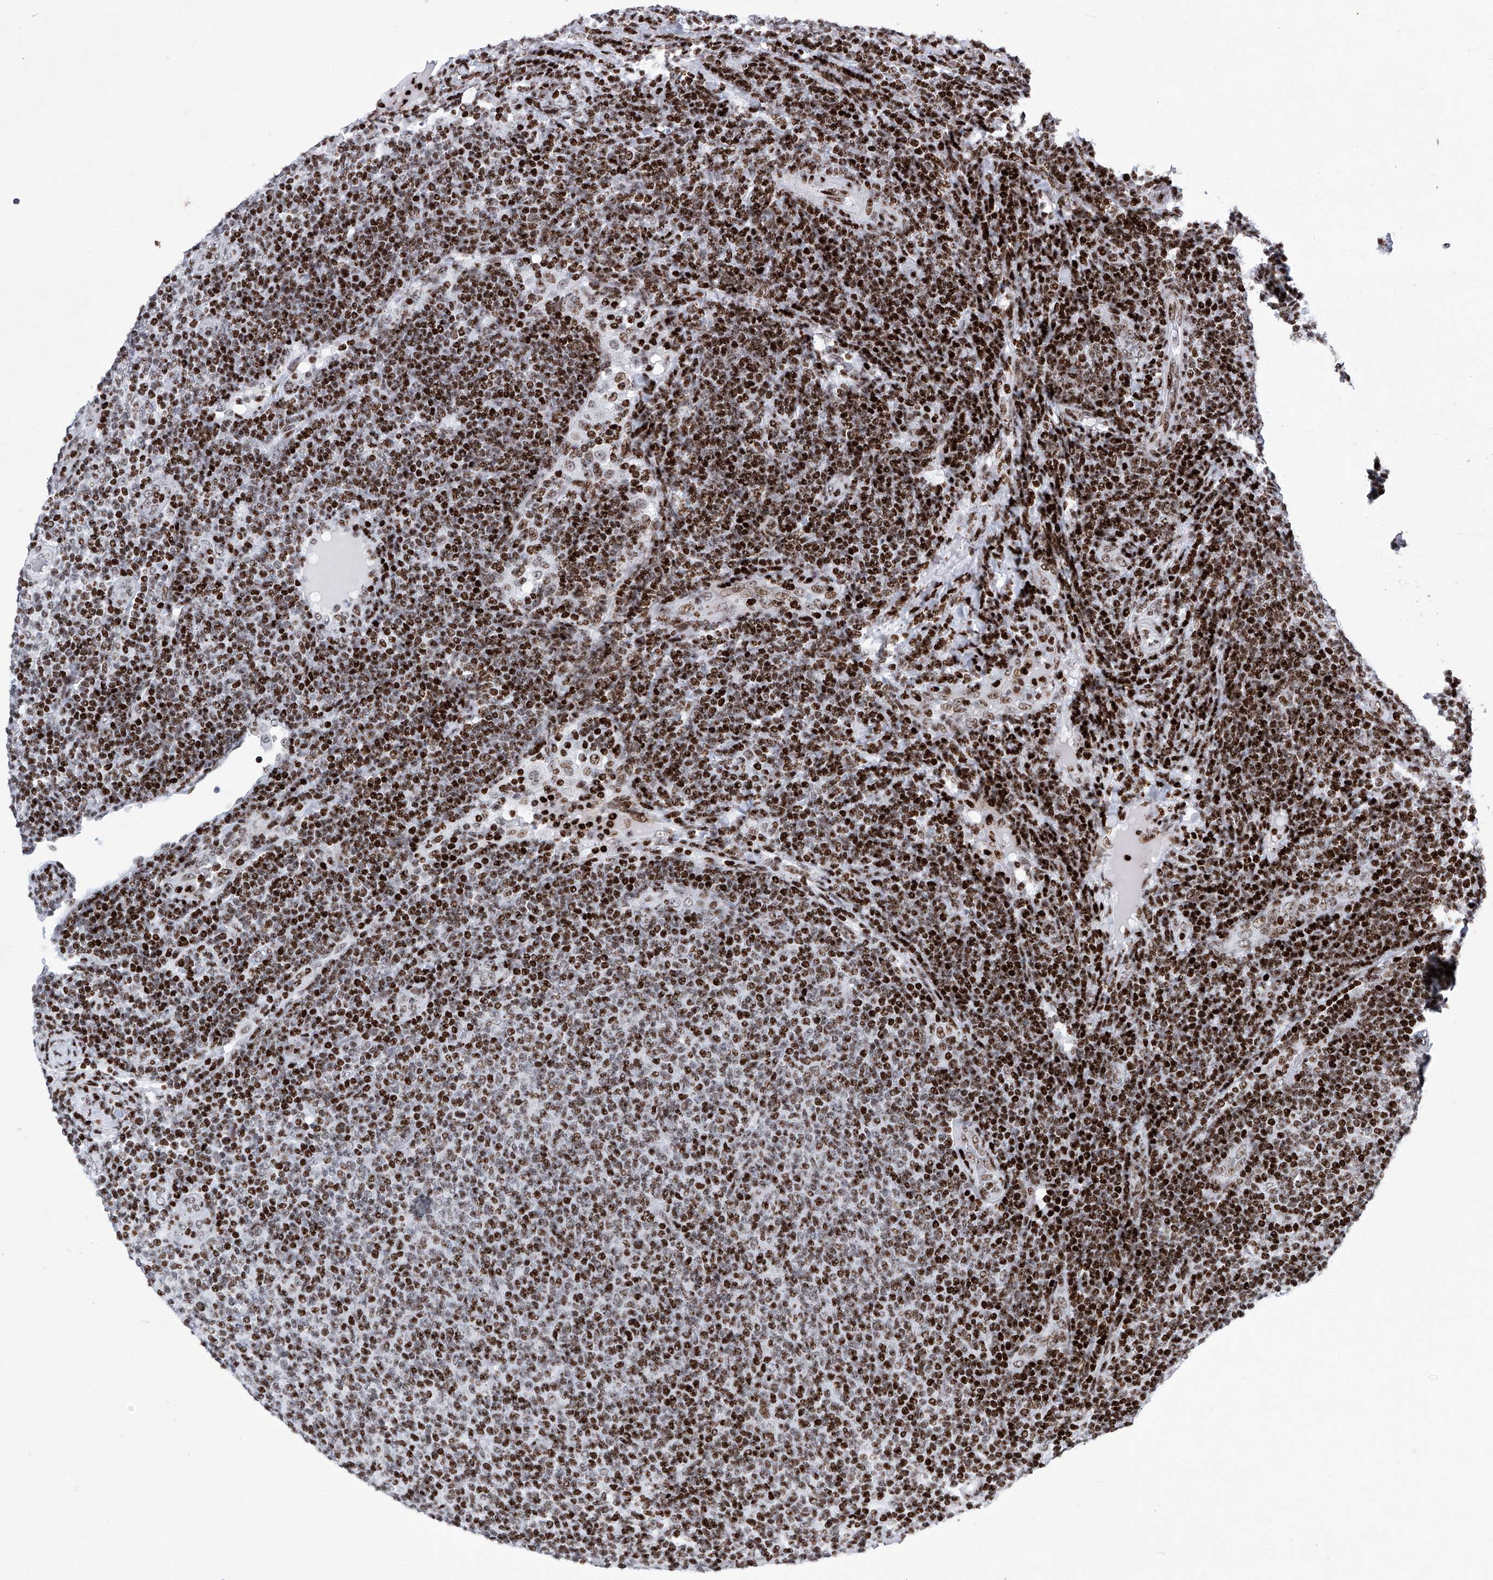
{"staining": {"intensity": "strong", "quantity": ">75%", "location": "nuclear"}, "tissue": "lymphoma", "cell_type": "Tumor cells", "image_type": "cancer", "snomed": [{"axis": "morphology", "description": "Malignant lymphoma, non-Hodgkin's type, Low grade"}, {"axis": "topography", "description": "Lymph node"}], "caption": "A high-resolution micrograph shows IHC staining of lymphoma, which shows strong nuclear staining in about >75% of tumor cells. The protein is shown in brown color, while the nuclei are stained blue.", "gene": "HEY2", "patient": {"sex": "male", "age": 66}}